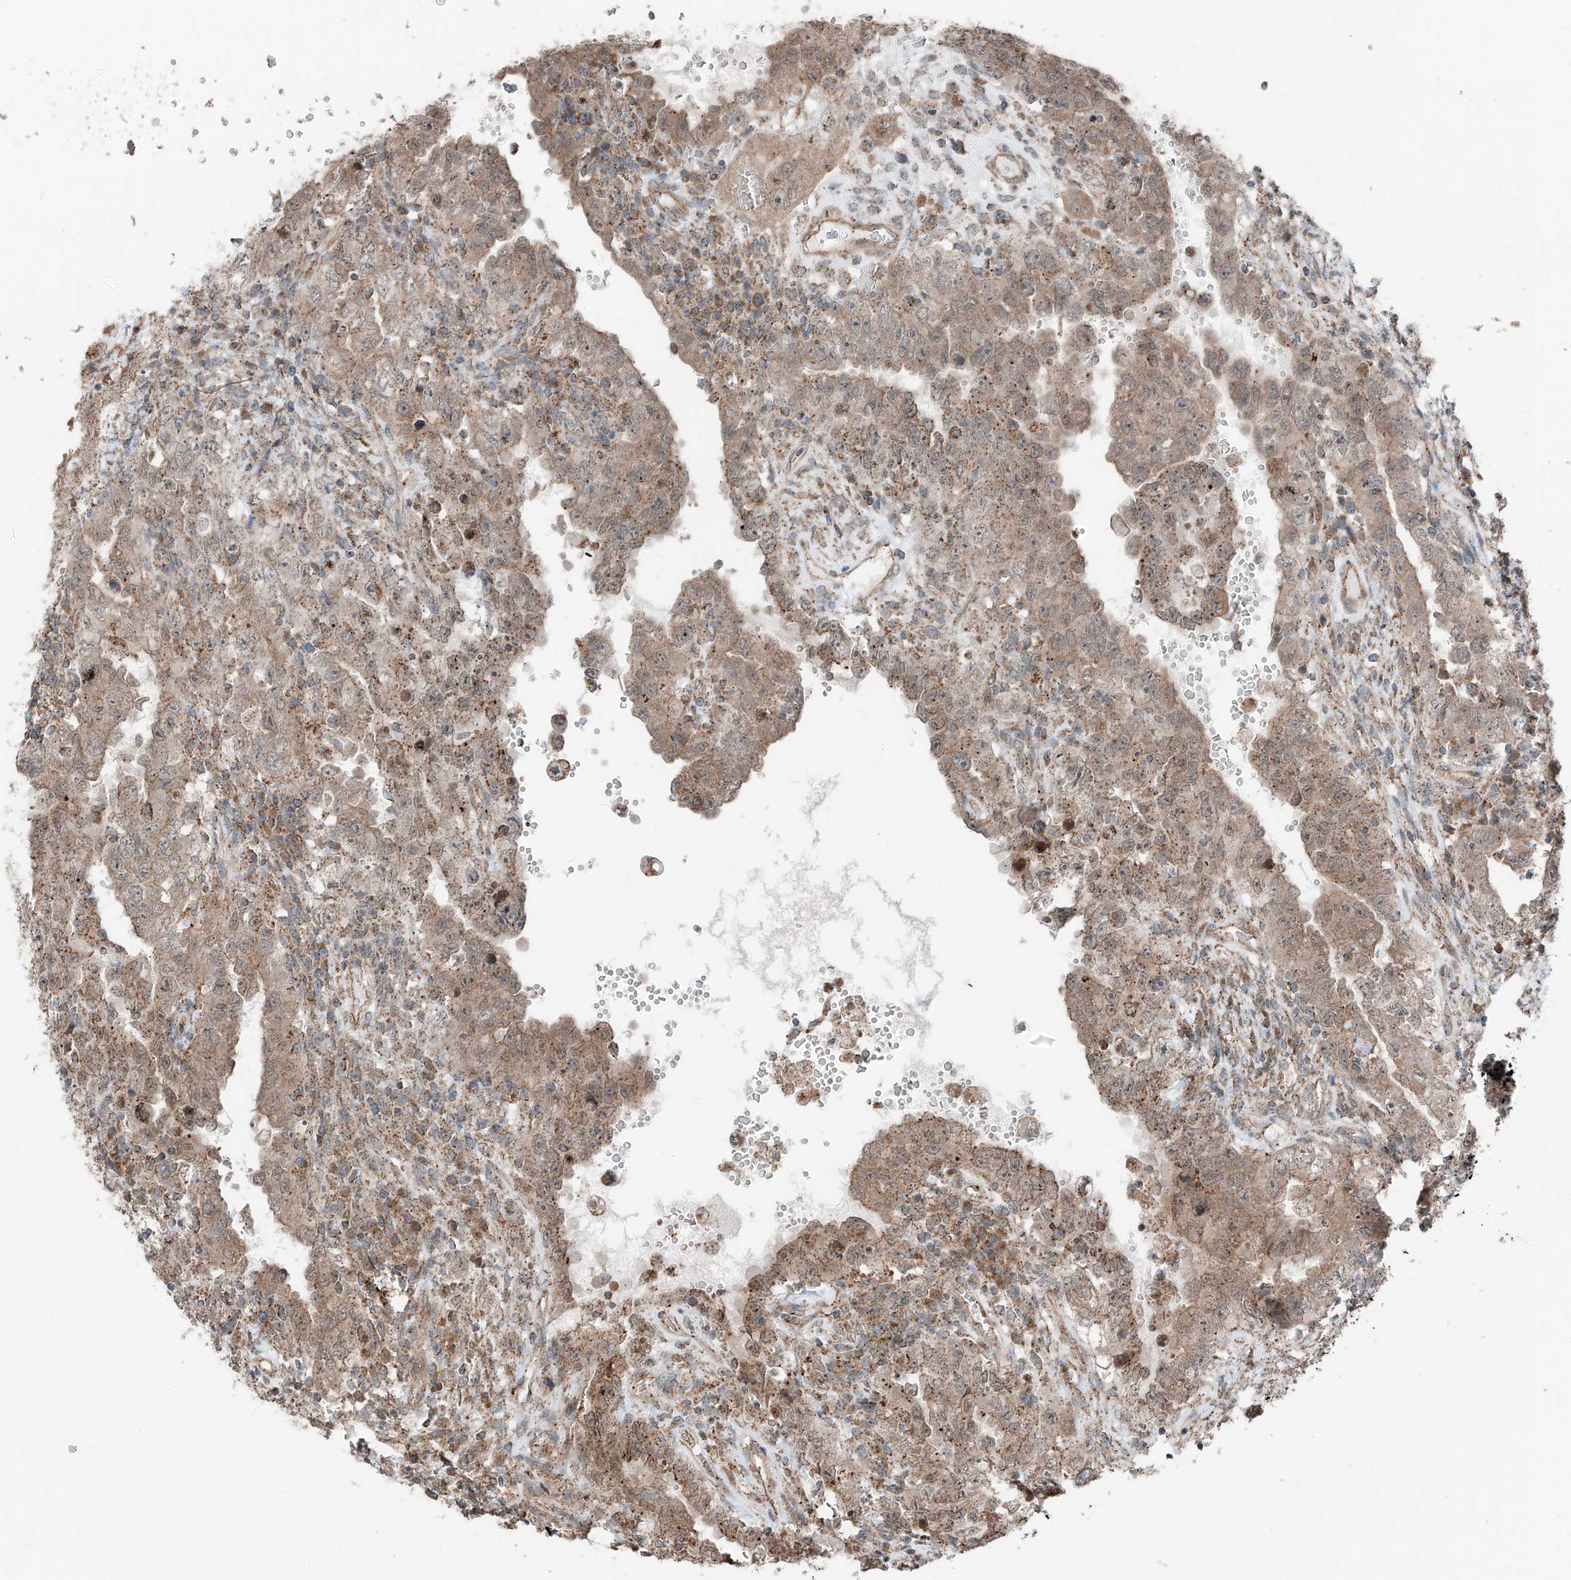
{"staining": {"intensity": "moderate", "quantity": ">75%", "location": "cytoplasmic/membranous"}, "tissue": "testis cancer", "cell_type": "Tumor cells", "image_type": "cancer", "snomed": [{"axis": "morphology", "description": "Carcinoma, Embryonal, NOS"}, {"axis": "topography", "description": "Testis"}], "caption": "Immunohistochemistry (IHC) image of neoplastic tissue: human testis cancer stained using immunohistochemistry shows medium levels of moderate protein expression localized specifically in the cytoplasmic/membranous of tumor cells, appearing as a cytoplasmic/membranous brown color.", "gene": "CEP162", "patient": {"sex": "male", "age": 26}}